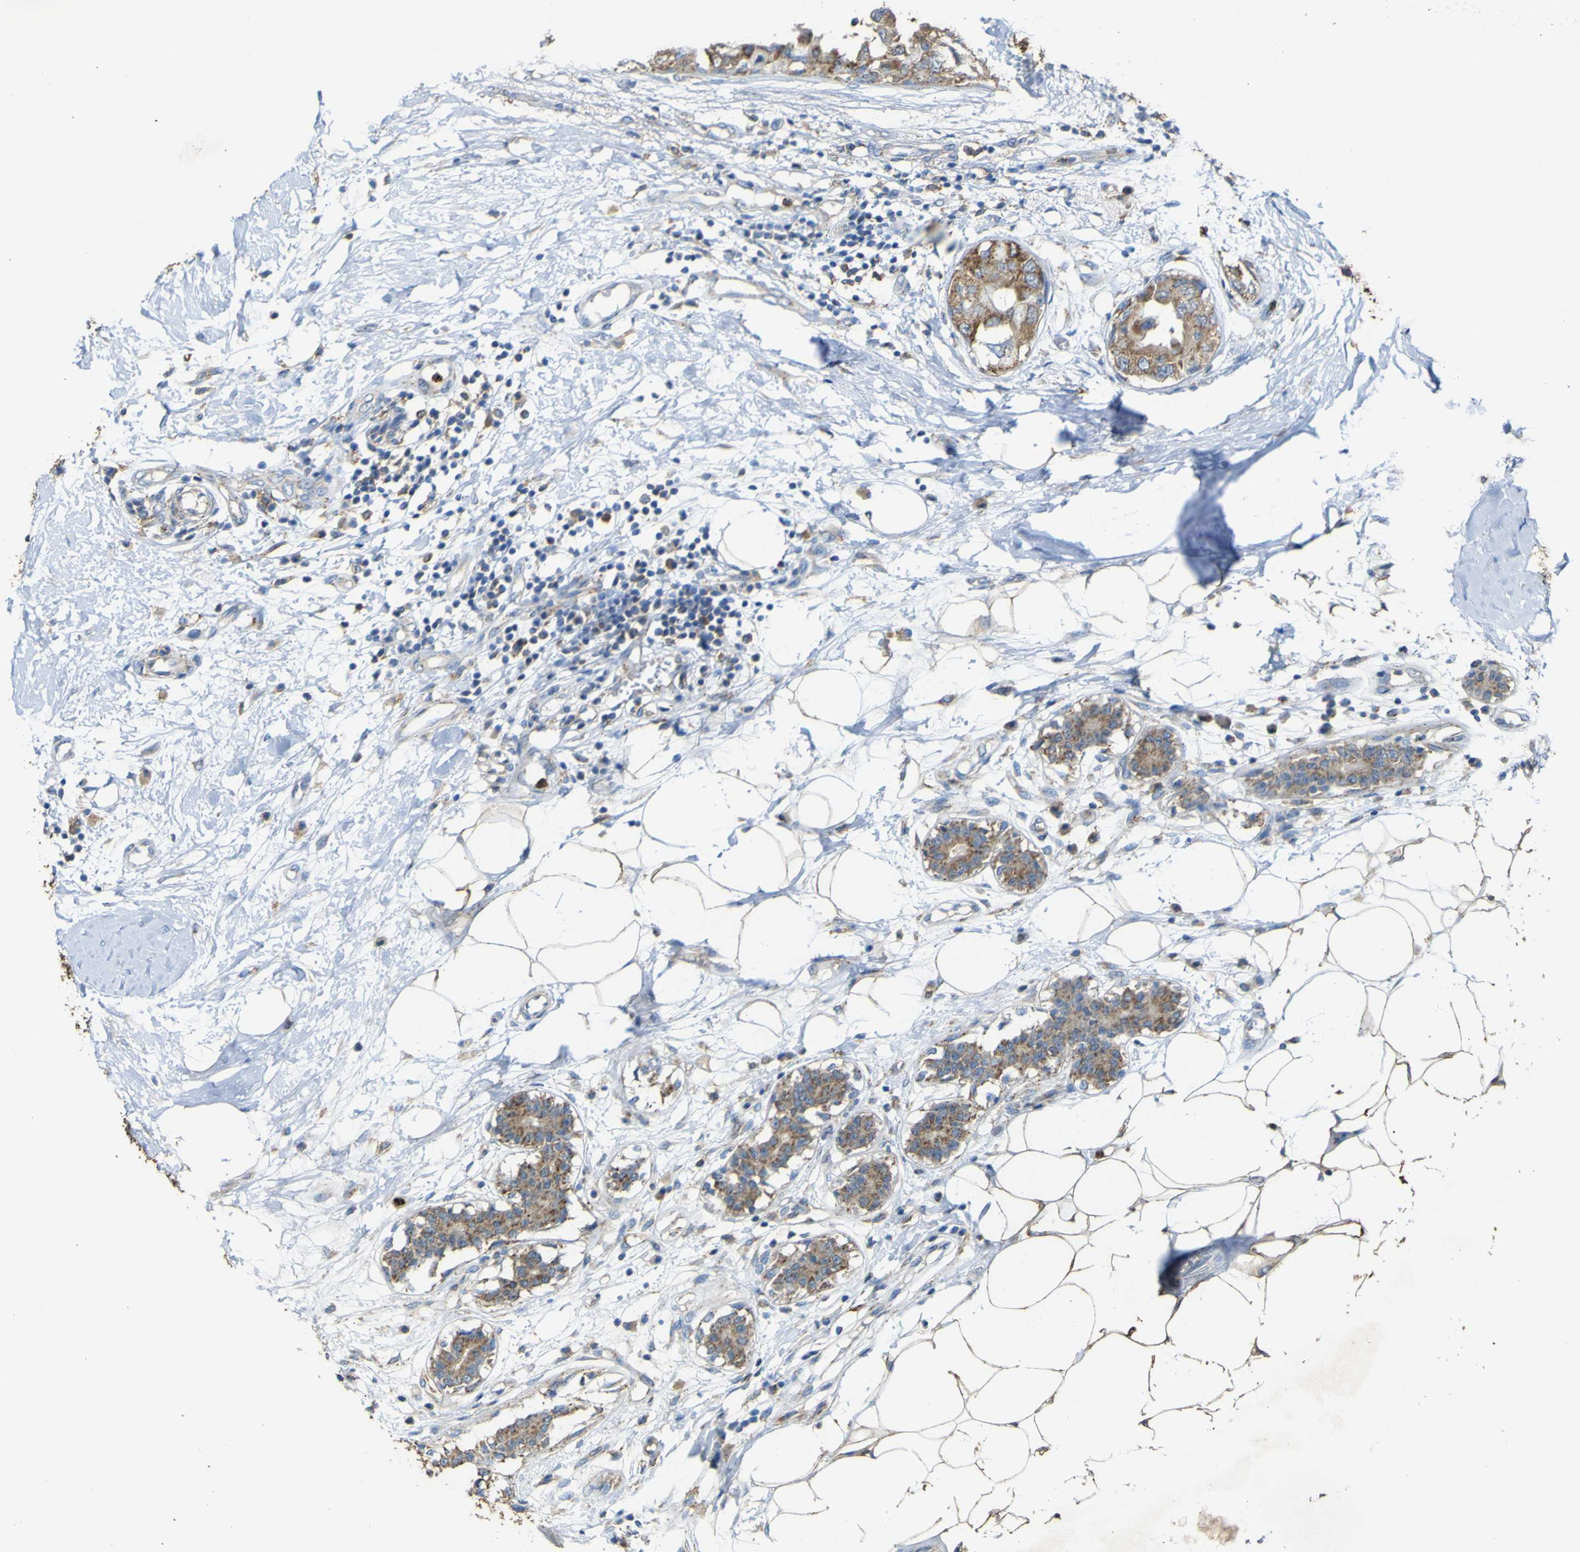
{"staining": {"intensity": "strong", "quantity": ">75%", "location": "cytoplasmic/membranous"}, "tissue": "breast cancer", "cell_type": "Tumor cells", "image_type": "cancer", "snomed": [{"axis": "morphology", "description": "Duct carcinoma"}, {"axis": "topography", "description": "Breast"}], "caption": "Breast cancer stained with a protein marker displays strong staining in tumor cells.", "gene": "ACSL3", "patient": {"sex": "female", "age": 40}}